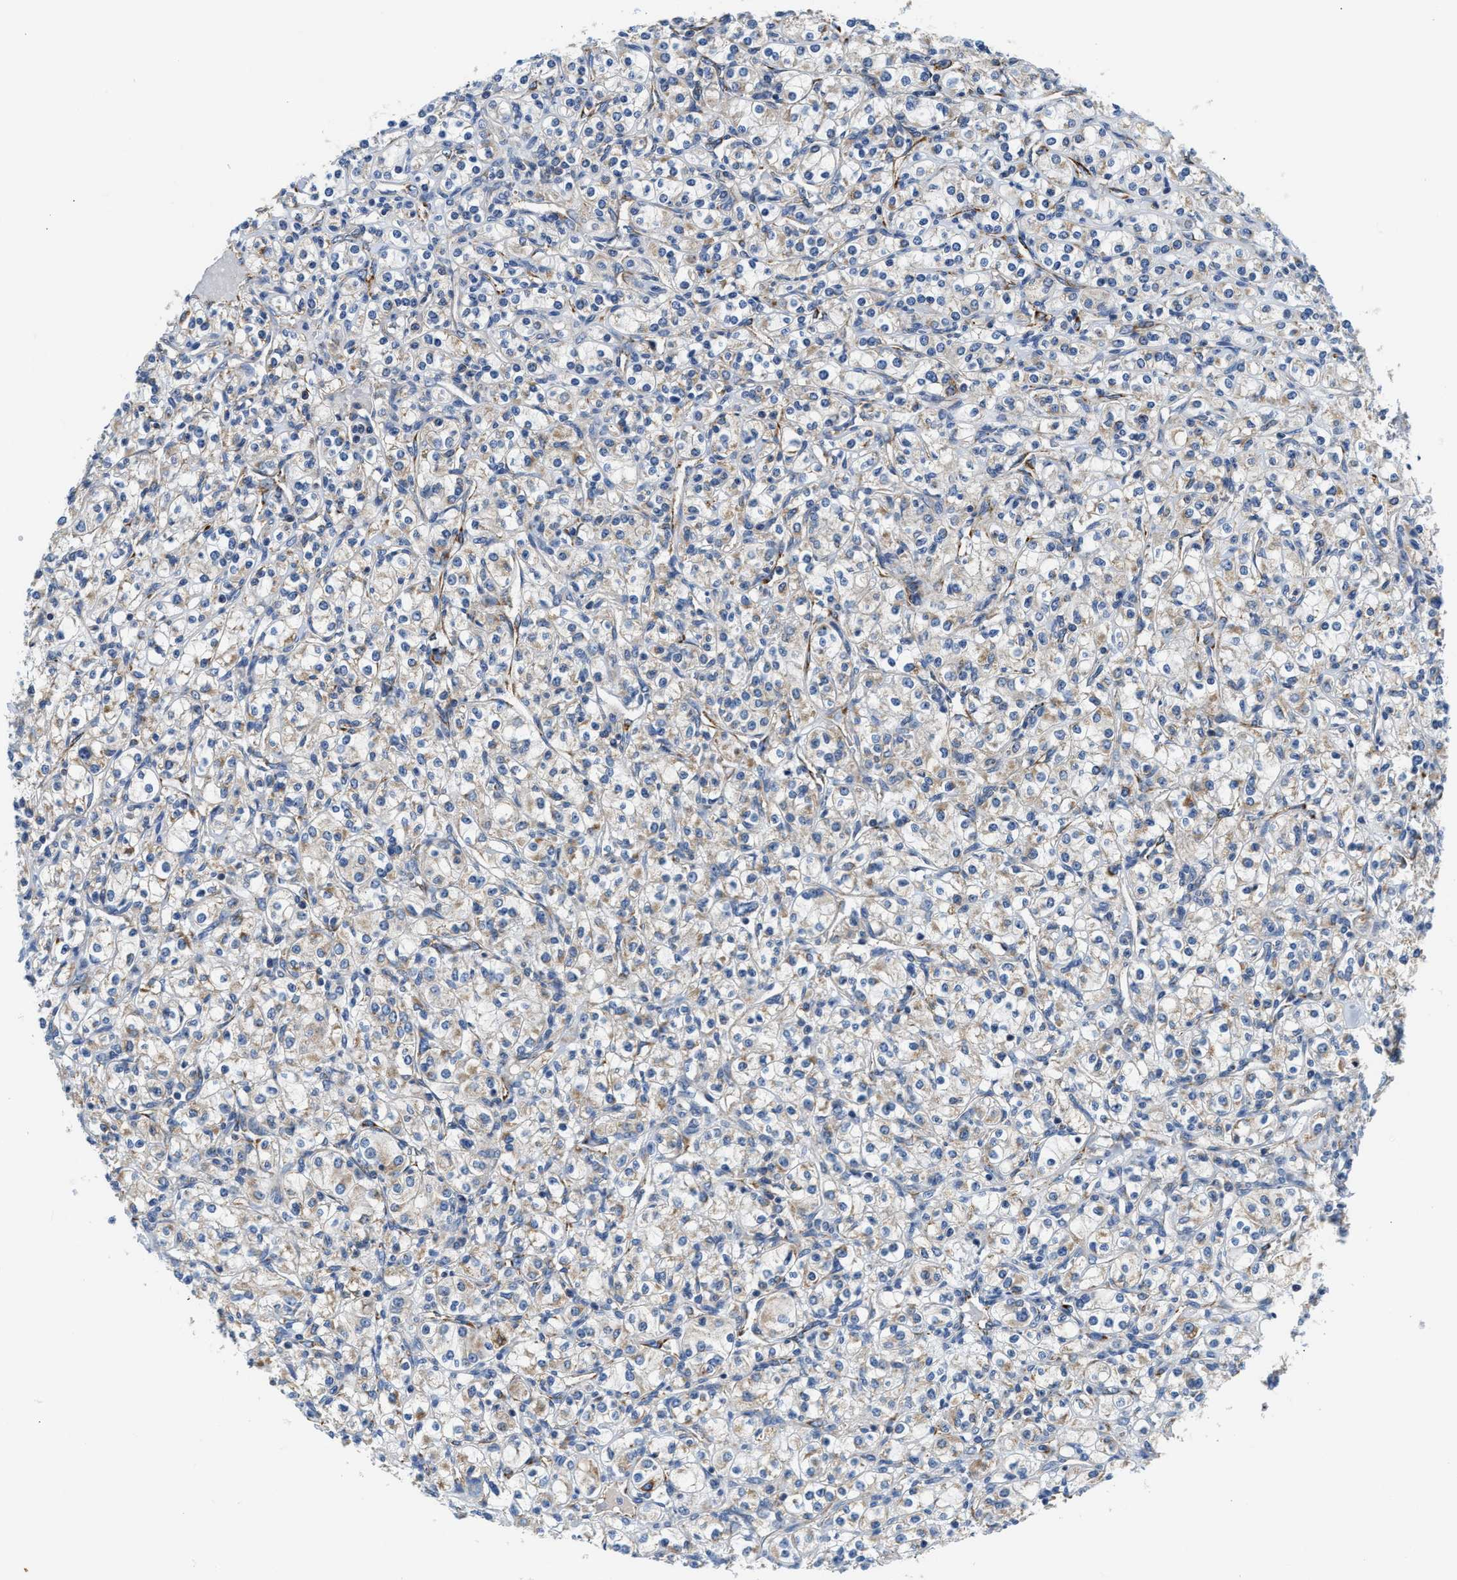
{"staining": {"intensity": "weak", "quantity": "<25%", "location": "cytoplasmic/membranous"}, "tissue": "renal cancer", "cell_type": "Tumor cells", "image_type": "cancer", "snomed": [{"axis": "morphology", "description": "Adenocarcinoma, NOS"}, {"axis": "topography", "description": "Kidney"}], "caption": "Renal cancer (adenocarcinoma) stained for a protein using immunohistochemistry (IHC) demonstrates no positivity tumor cells.", "gene": "CCM2", "patient": {"sex": "male", "age": 77}}